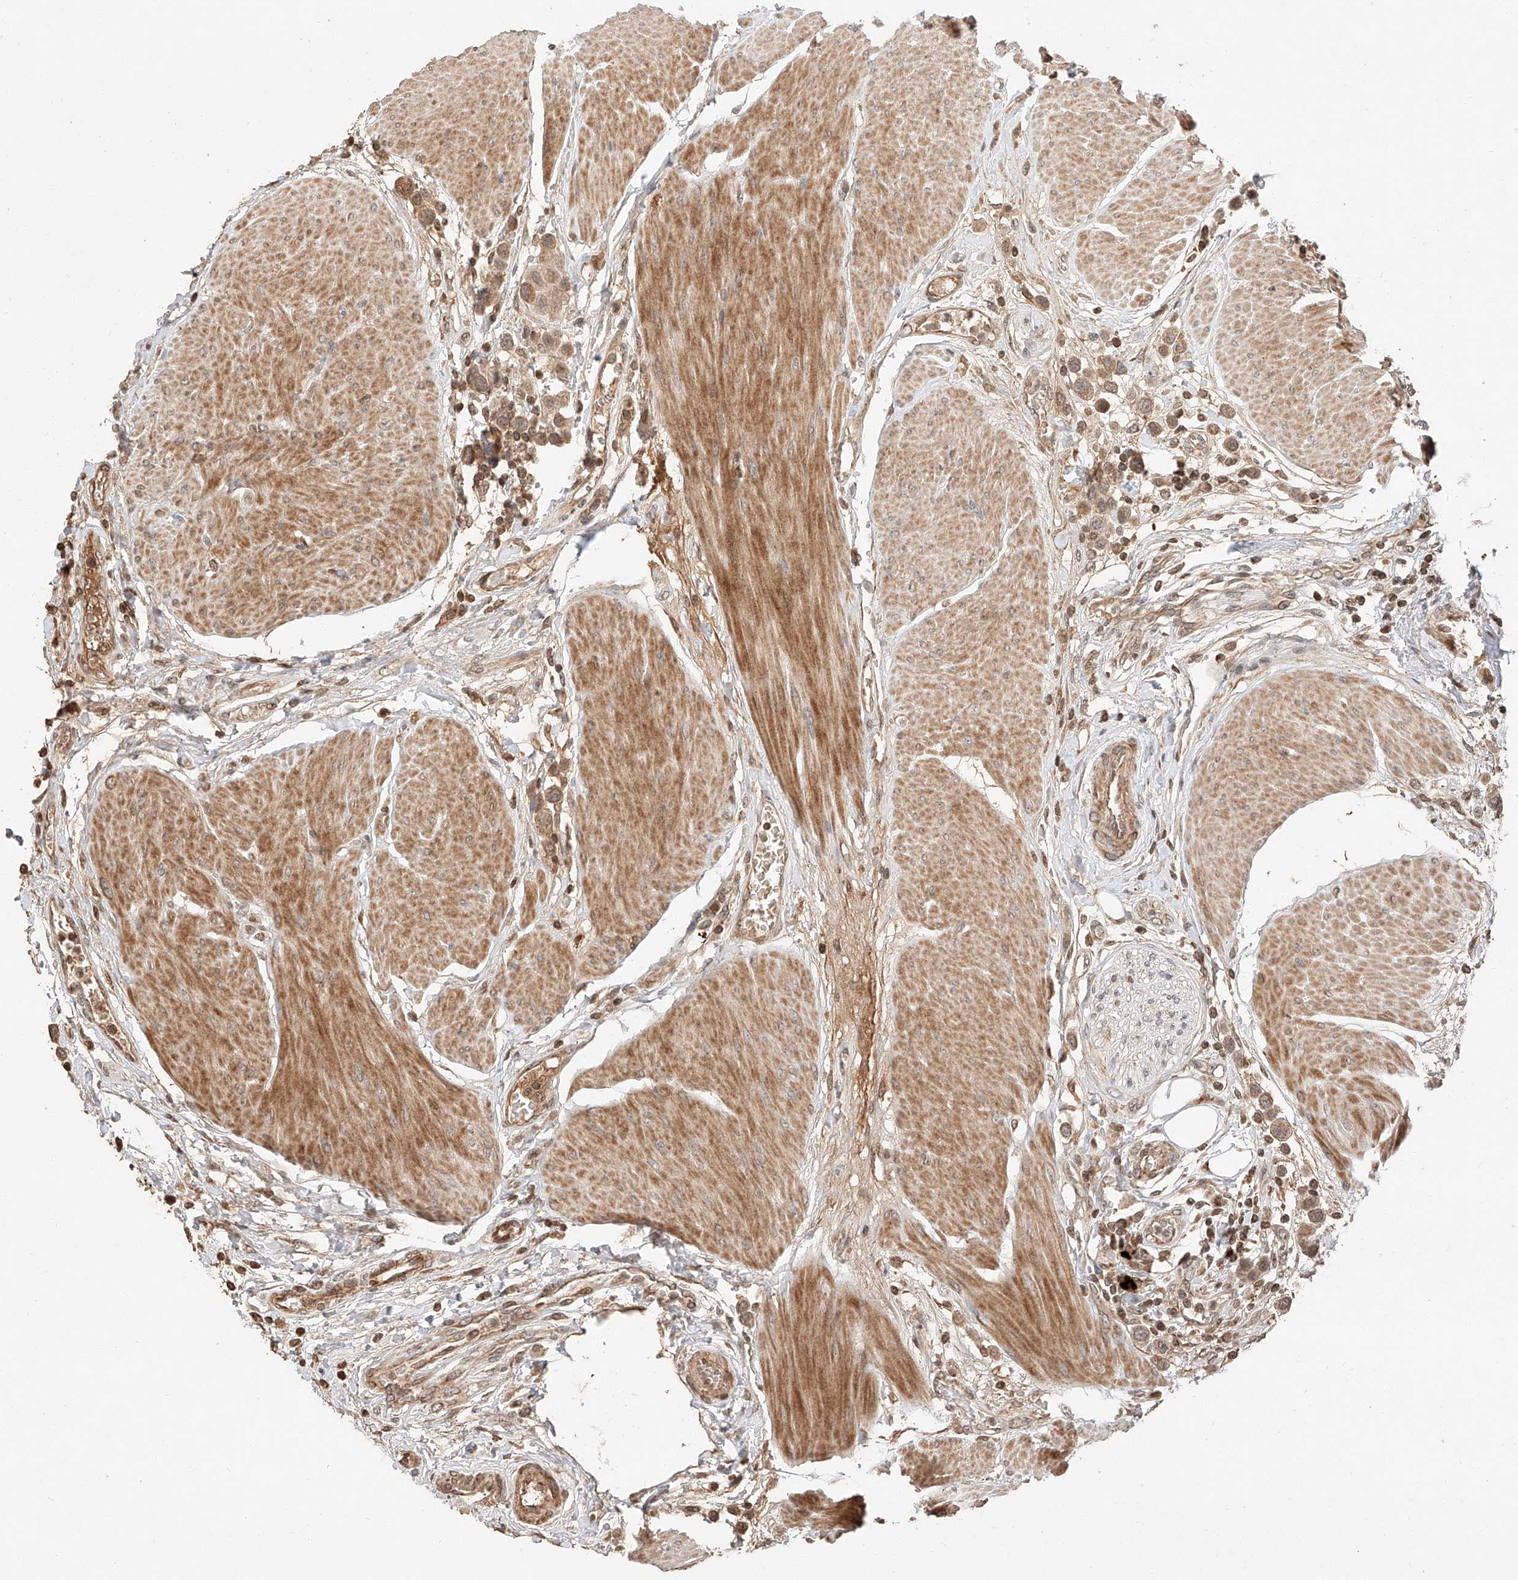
{"staining": {"intensity": "moderate", "quantity": "25%-75%", "location": "cytoplasmic/membranous"}, "tissue": "urothelial cancer", "cell_type": "Tumor cells", "image_type": "cancer", "snomed": [{"axis": "morphology", "description": "Urothelial carcinoma, High grade"}, {"axis": "topography", "description": "Urinary bladder"}], "caption": "Protein positivity by immunohistochemistry (IHC) exhibits moderate cytoplasmic/membranous staining in about 25%-75% of tumor cells in urothelial cancer.", "gene": "ARHGAP33", "patient": {"sex": "male", "age": 50}}